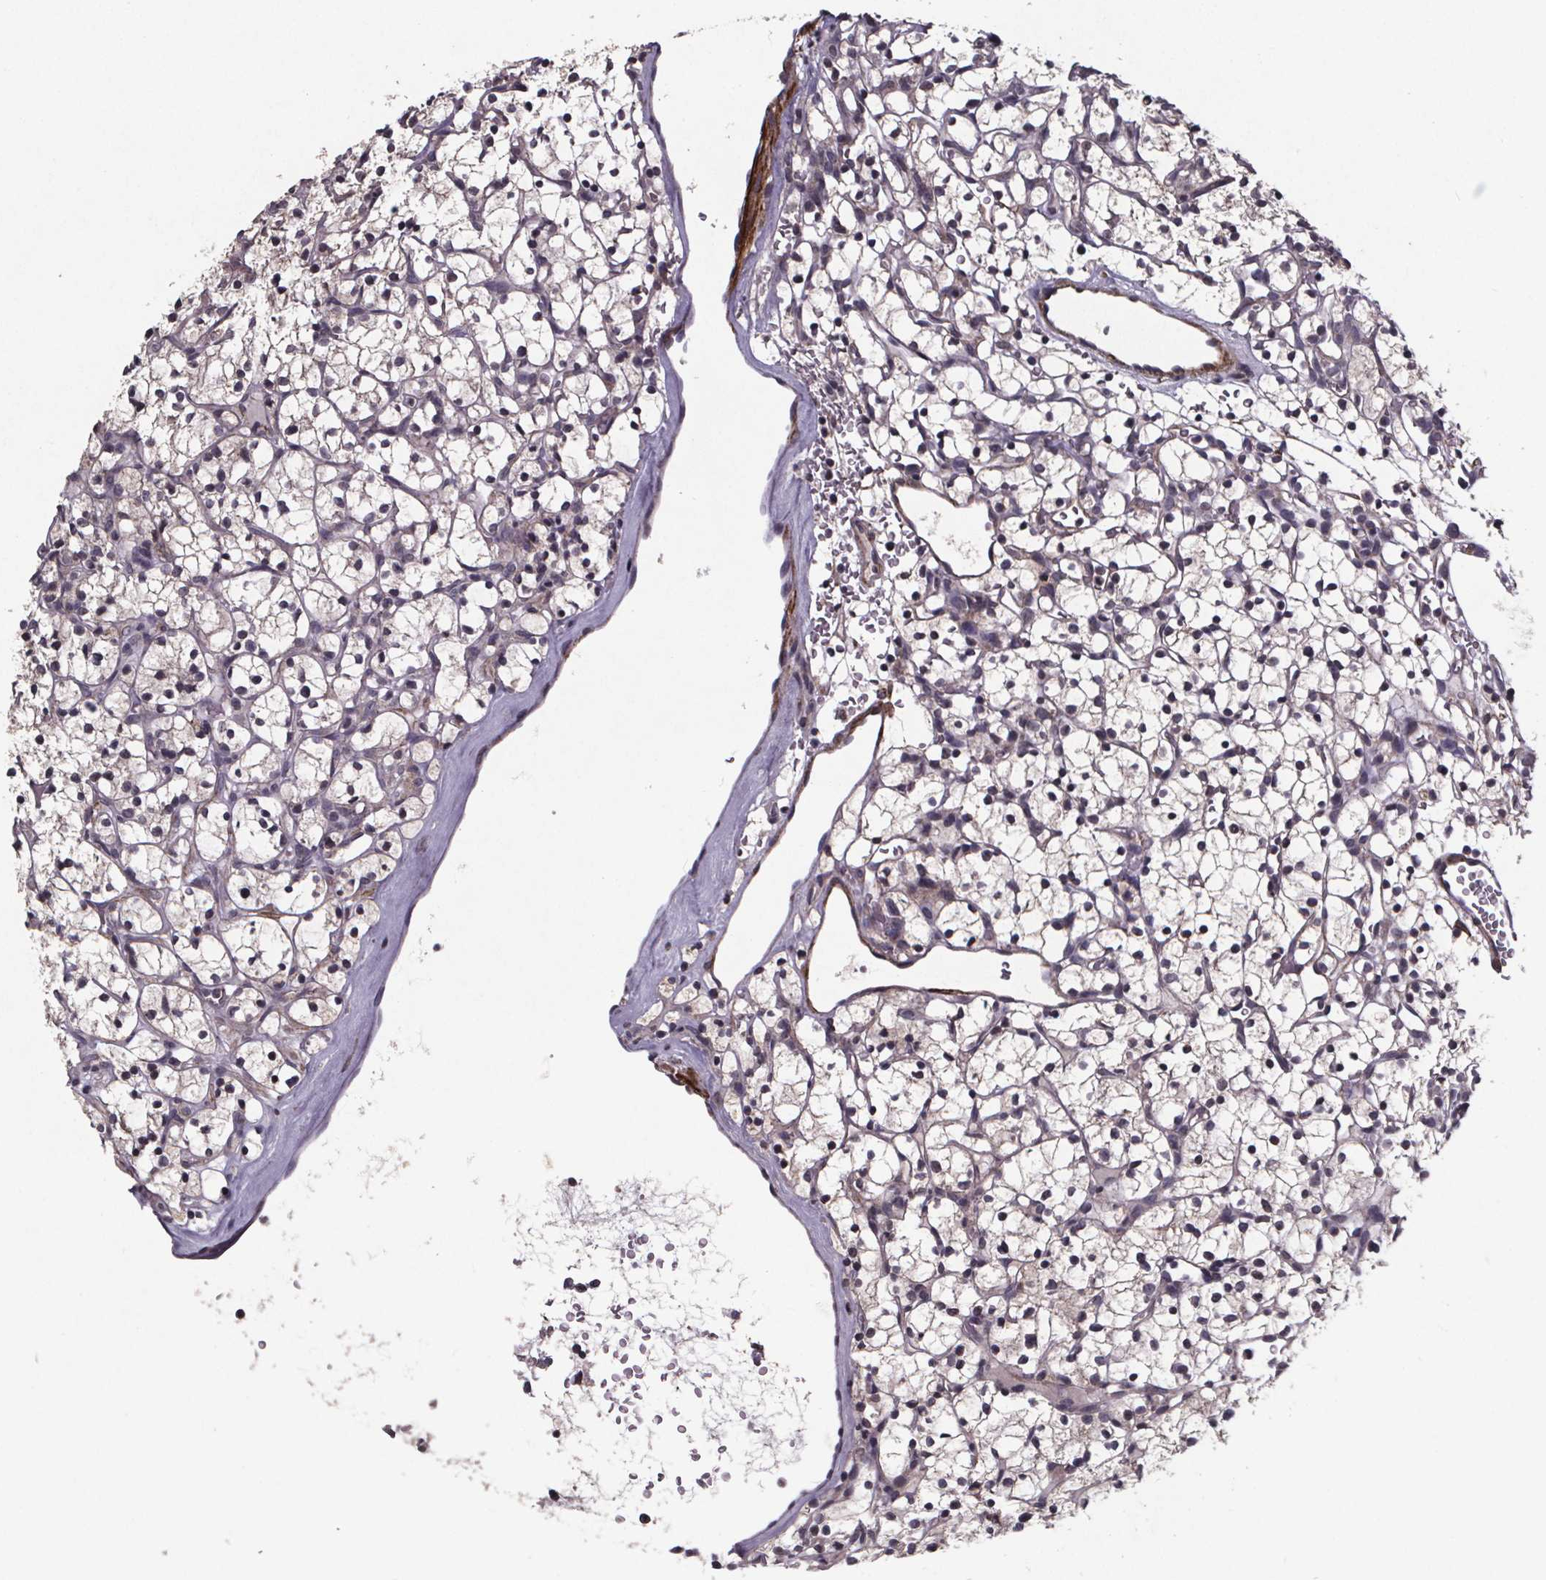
{"staining": {"intensity": "negative", "quantity": "none", "location": "none"}, "tissue": "renal cancer", "cell_type": "Tumor cells", "image_type": "cancer", "snomed": [{"axis": "morphology", "description": "Adenocarcinoma, NOS"}, {"axis": "topography", "description": "Kidney"}], "caption": "Immunohistochemistry (IHC) photomicrograph of neoplastic tissue: adenocarcinoma (renal) stained with DAB reveals no significant protein positivity in tumor cells.", "gene": "PALLD", "patient": {"sex": "female", "age": 64}}